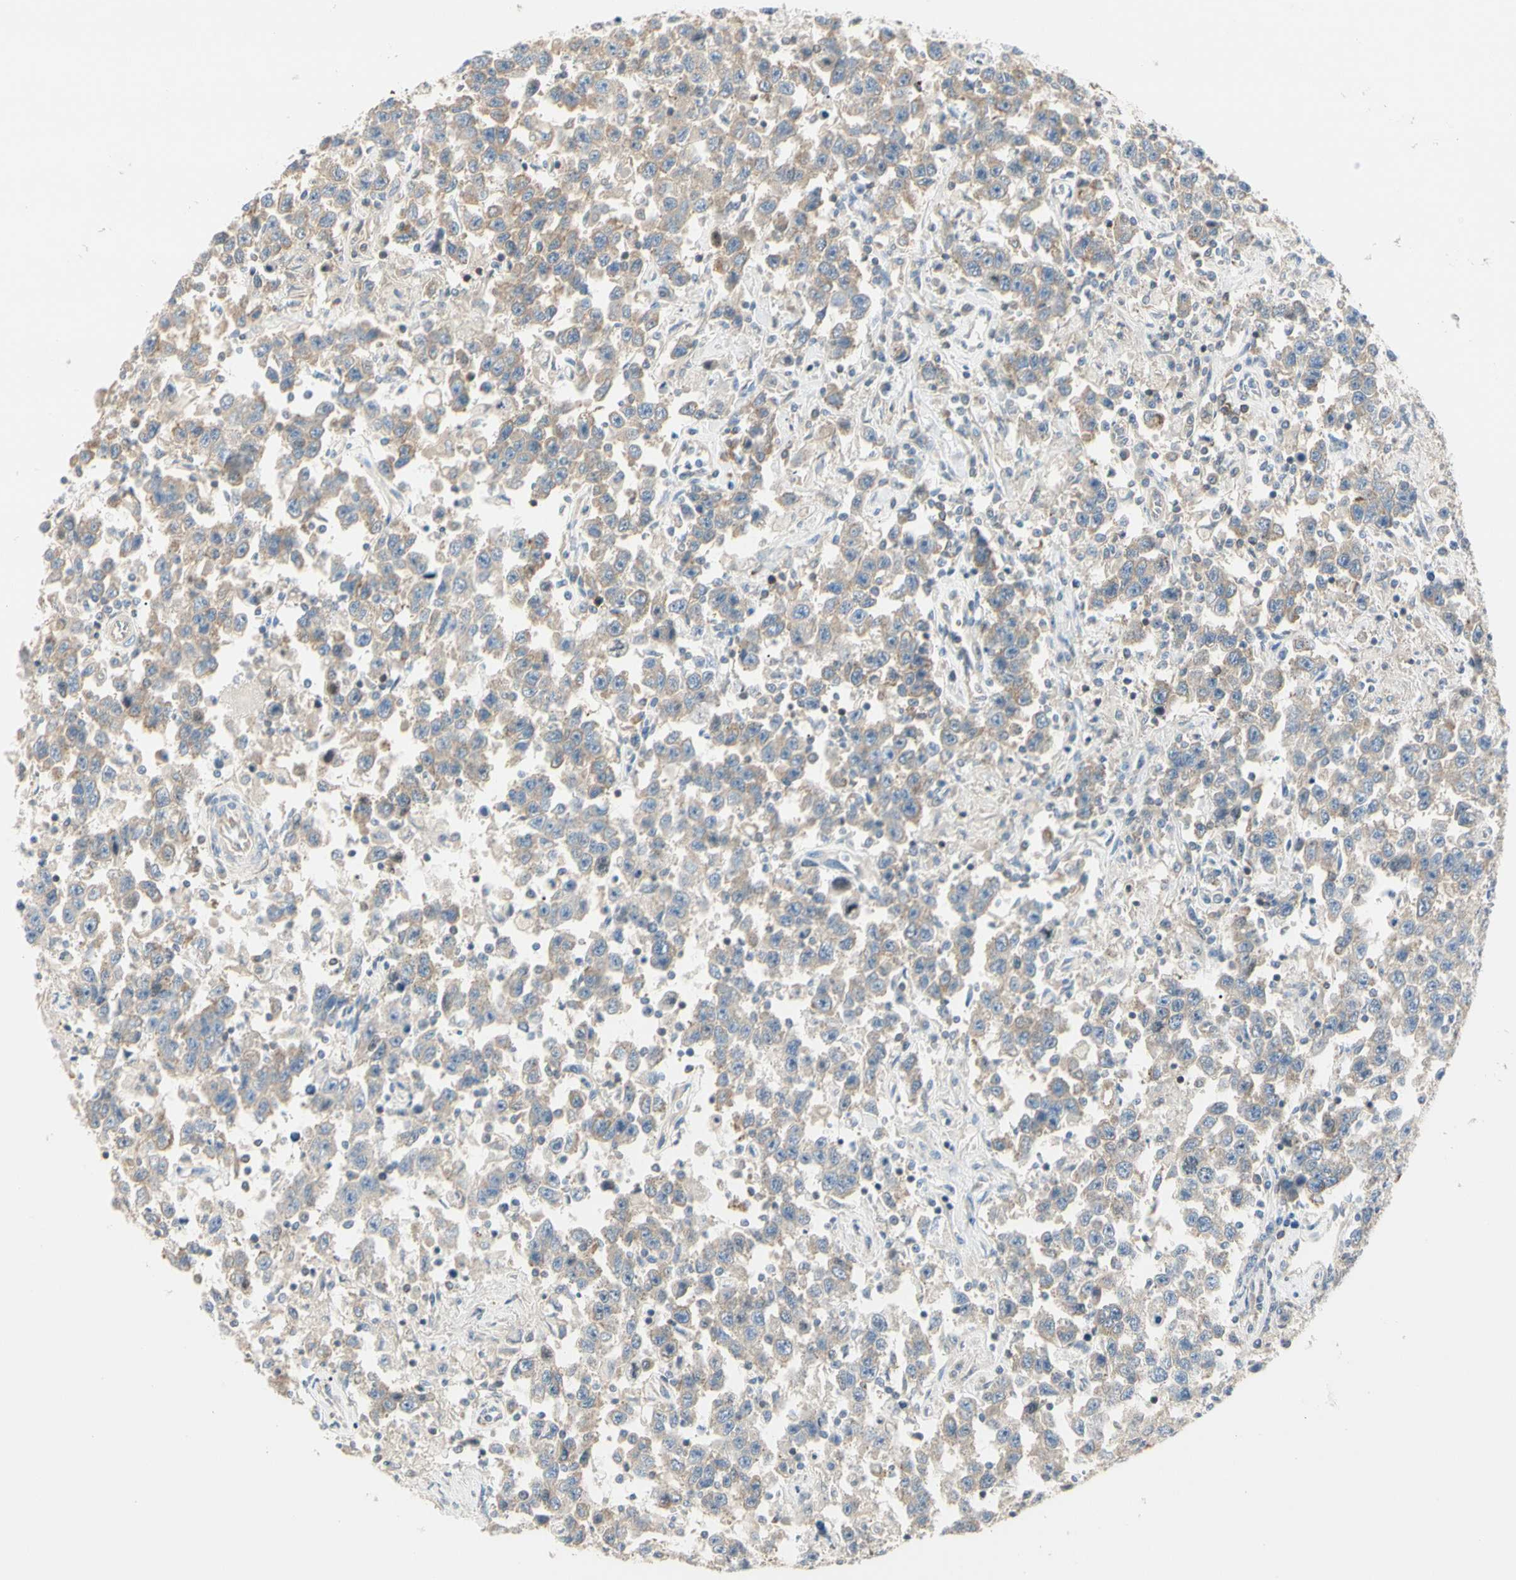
{"staining": {"intensity": "moderate", "quantity": ">75%", "location": "cytoplasmic/membranous"}, "tissue": "testis cancer", "cell_type": "Tumor cells", "image_type": "cancer", "snomed": [{"axis": "morphology", "description": "Seminoma, NOS"}, {"axis": "topography", "description": "Testis"}], "caption": "Seminoma (testis) was stained to show a protein in brown. There is medium levels of moderate cytoplasmic/membranous positivity in about >75% of tumor cells. Using DAB (brown) and hematoxylin (blue) stains, captured at high magnification using brightfield microscopy.", "gene": "NFKB2", "patient": {"sex": "male", "age": 41}}